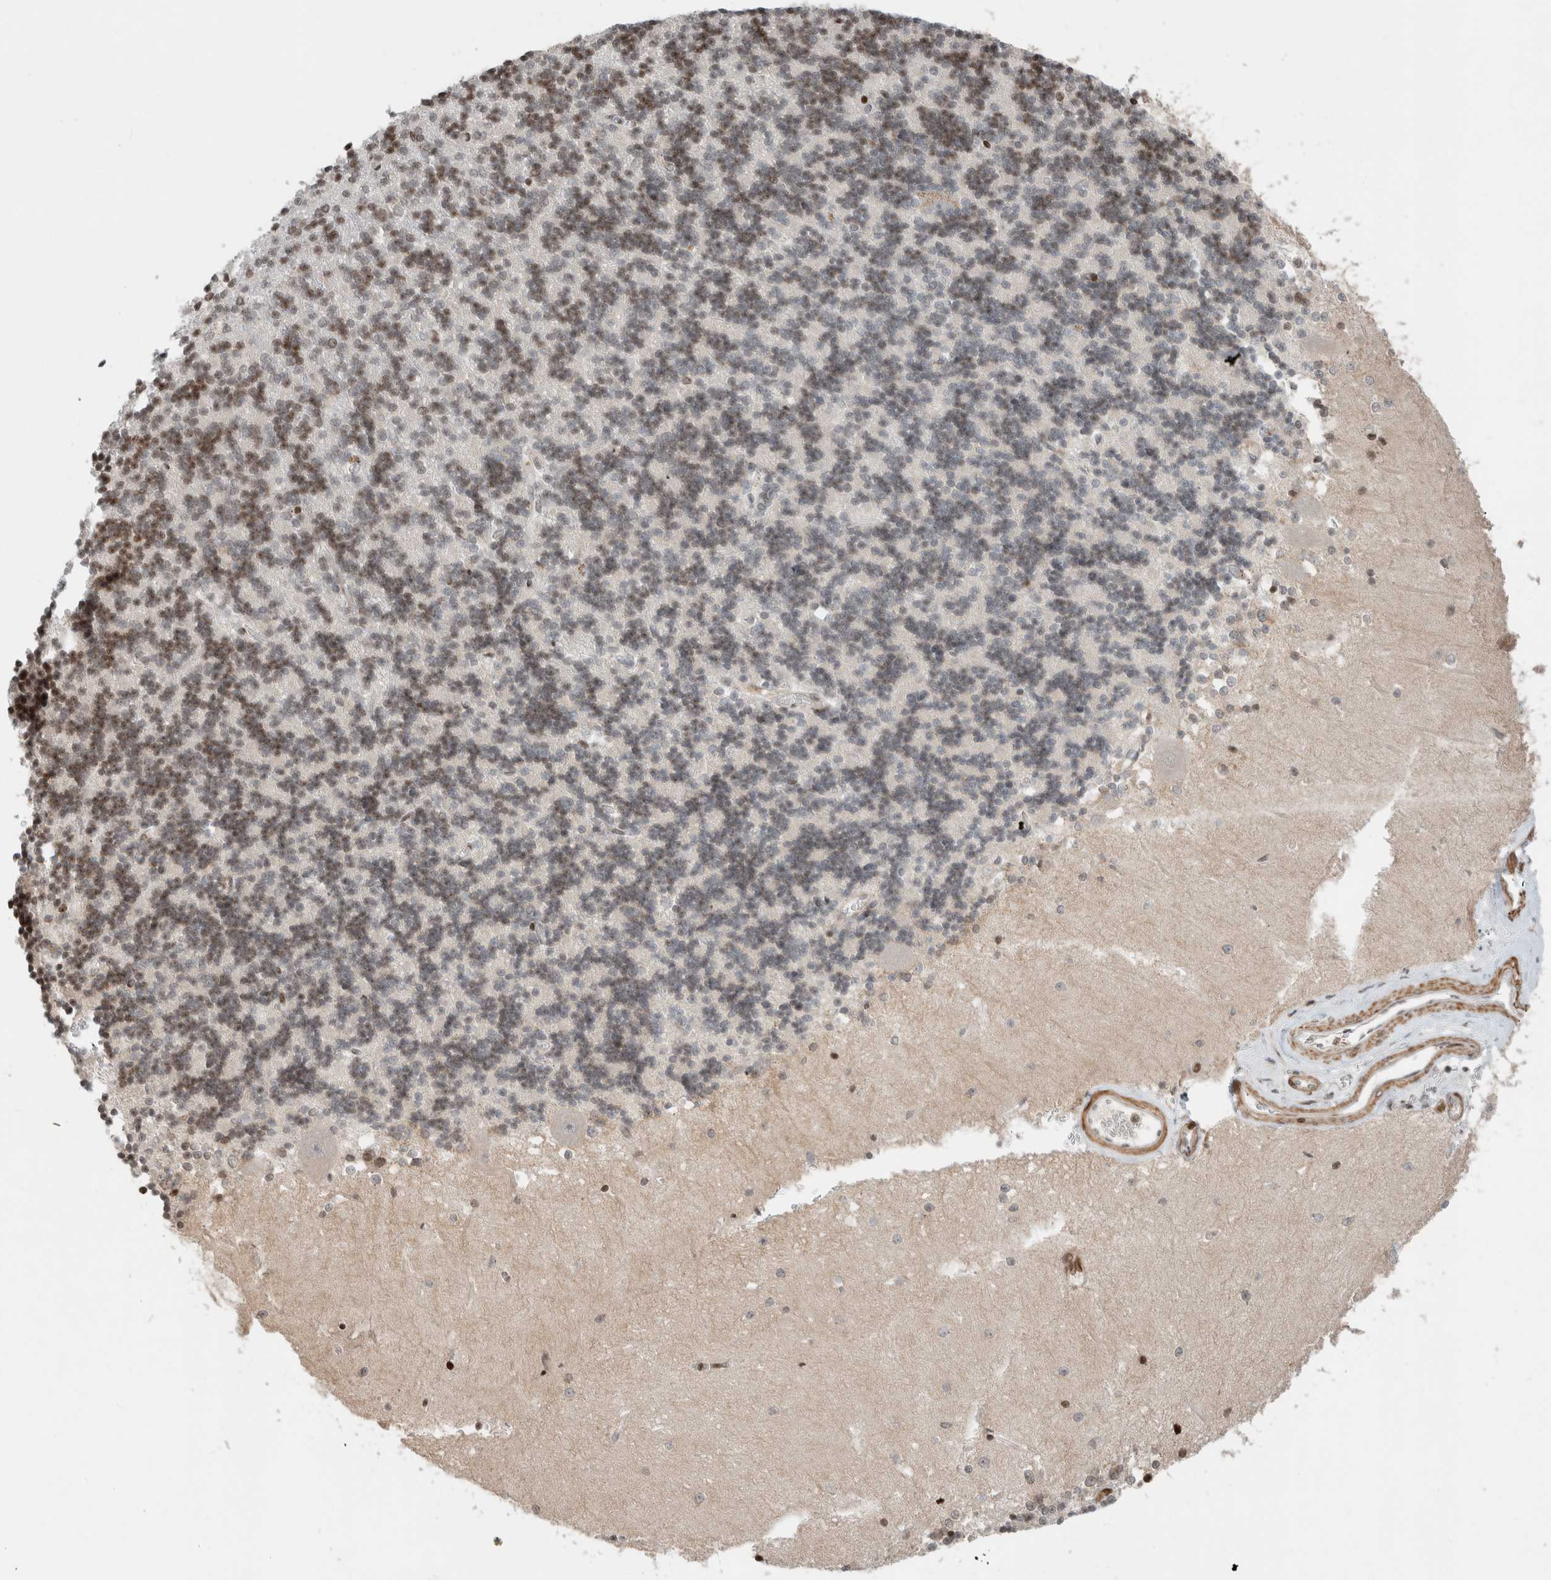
{"staining": {"intensity": "moderate", "quantity": "25%-75%", "location": "nuclear"}, "tissue": "cerebellum", "cell_type": "Cells in granular layer", "image_type": "normal", "snomed": [{"axis": "morphology", "description": "Normal tissue, NOS"}, {"axis": "topography", "description": "Cerebellum"}], "caption": "Moderate nuclear positivity for a protein is present in about 25%-75% of cells in granular layer of normal cerebellum using immunohistochemistry (IHC).", "gene": "GINS4", "patient": {"sex": "male", "age": 37}}